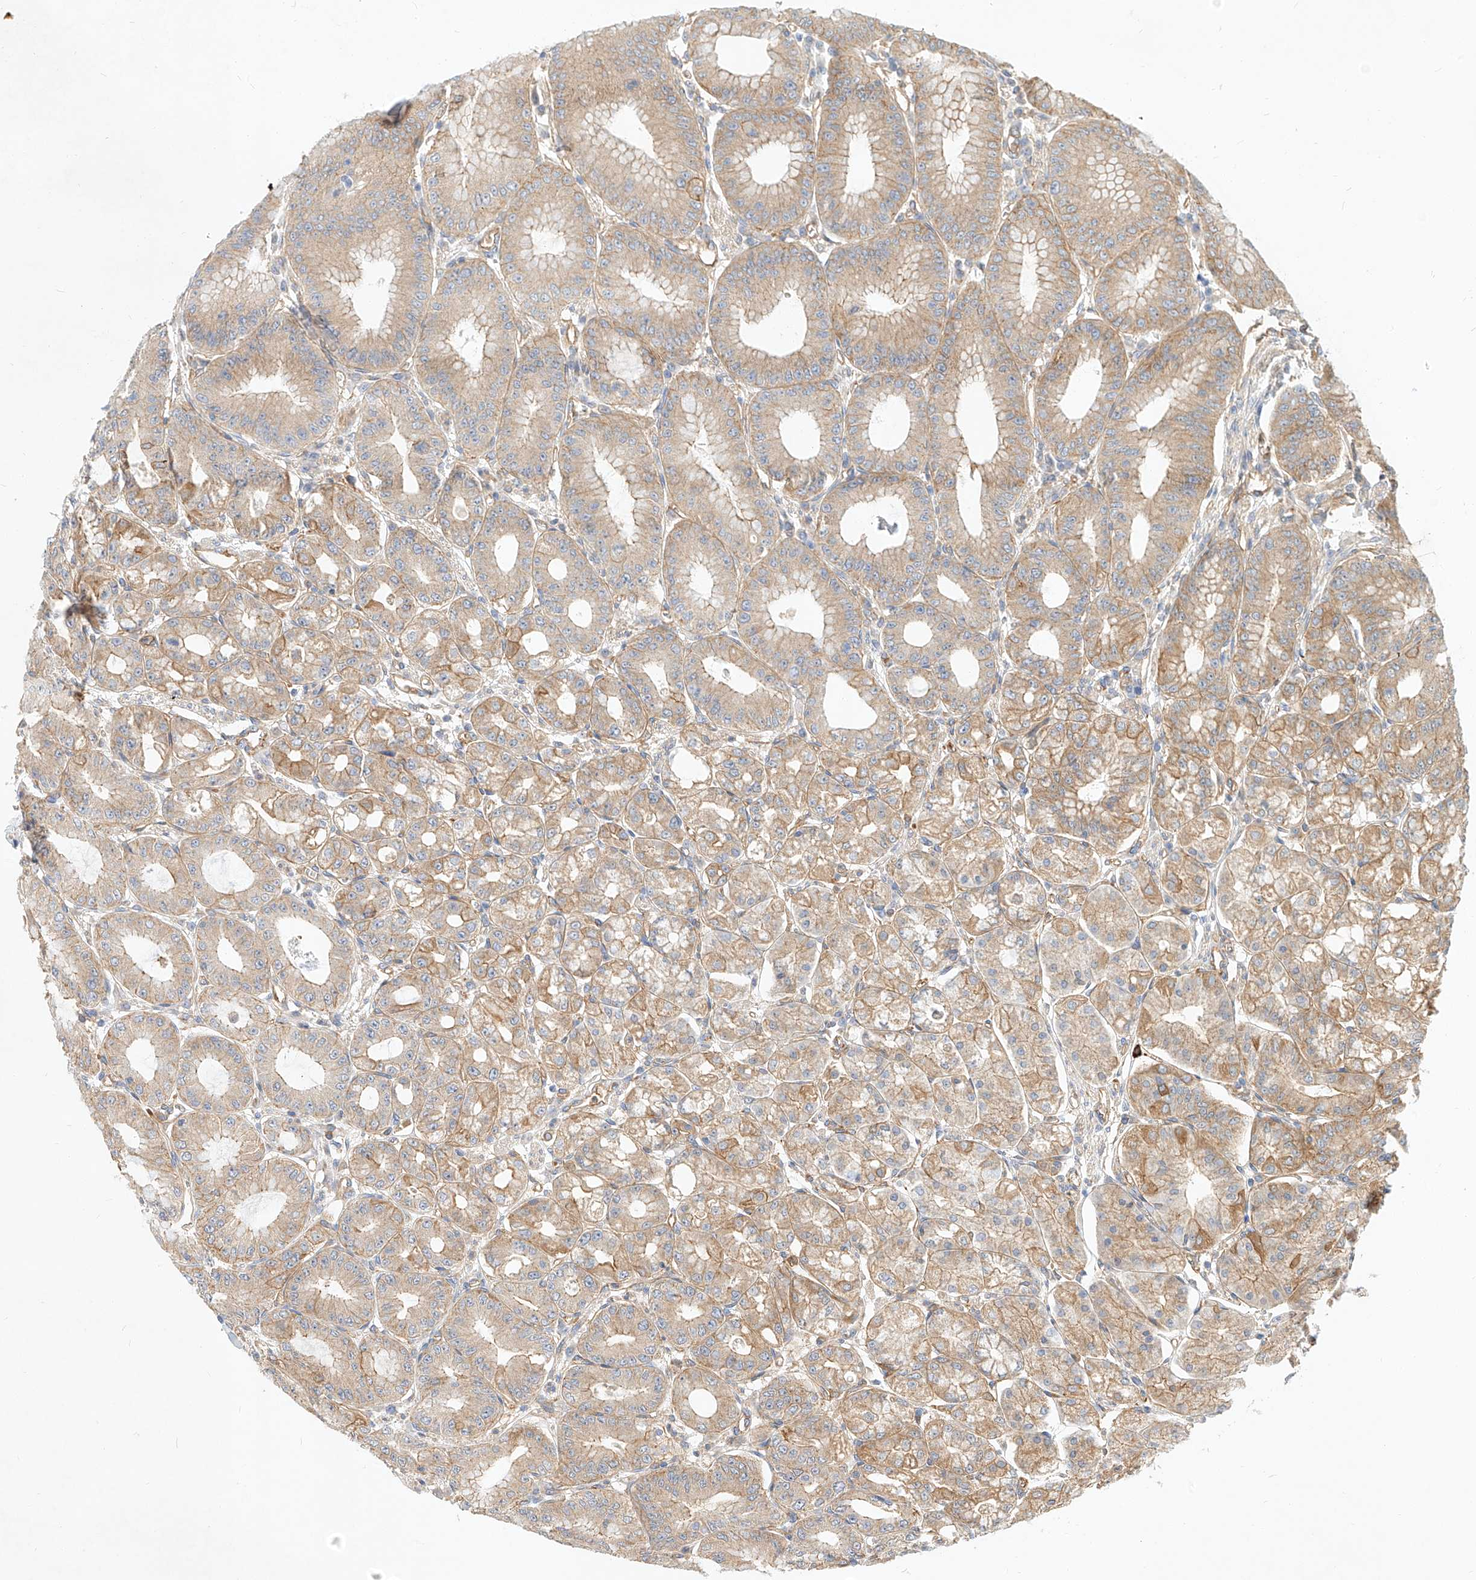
{"staining": {"intensity": "weak", "quantity": ">75%", "location": "cytoplasmic/membranous"}, "tissue": "stomach", "cell_type": "Glandular cells", "image_type": "normal", "snomed": [{"axis": "morphology", "description": "Normal tissue, NOS"}, {"axis": "topography", "description": "Stomach, lower"}], "caption": "Protein staining displays weak cytoplasmic/membranous staining in about >75% of glandular cells in normal stomach.", "gene": "NFAM1", "patient": {"sex": "male", "age": 71}}